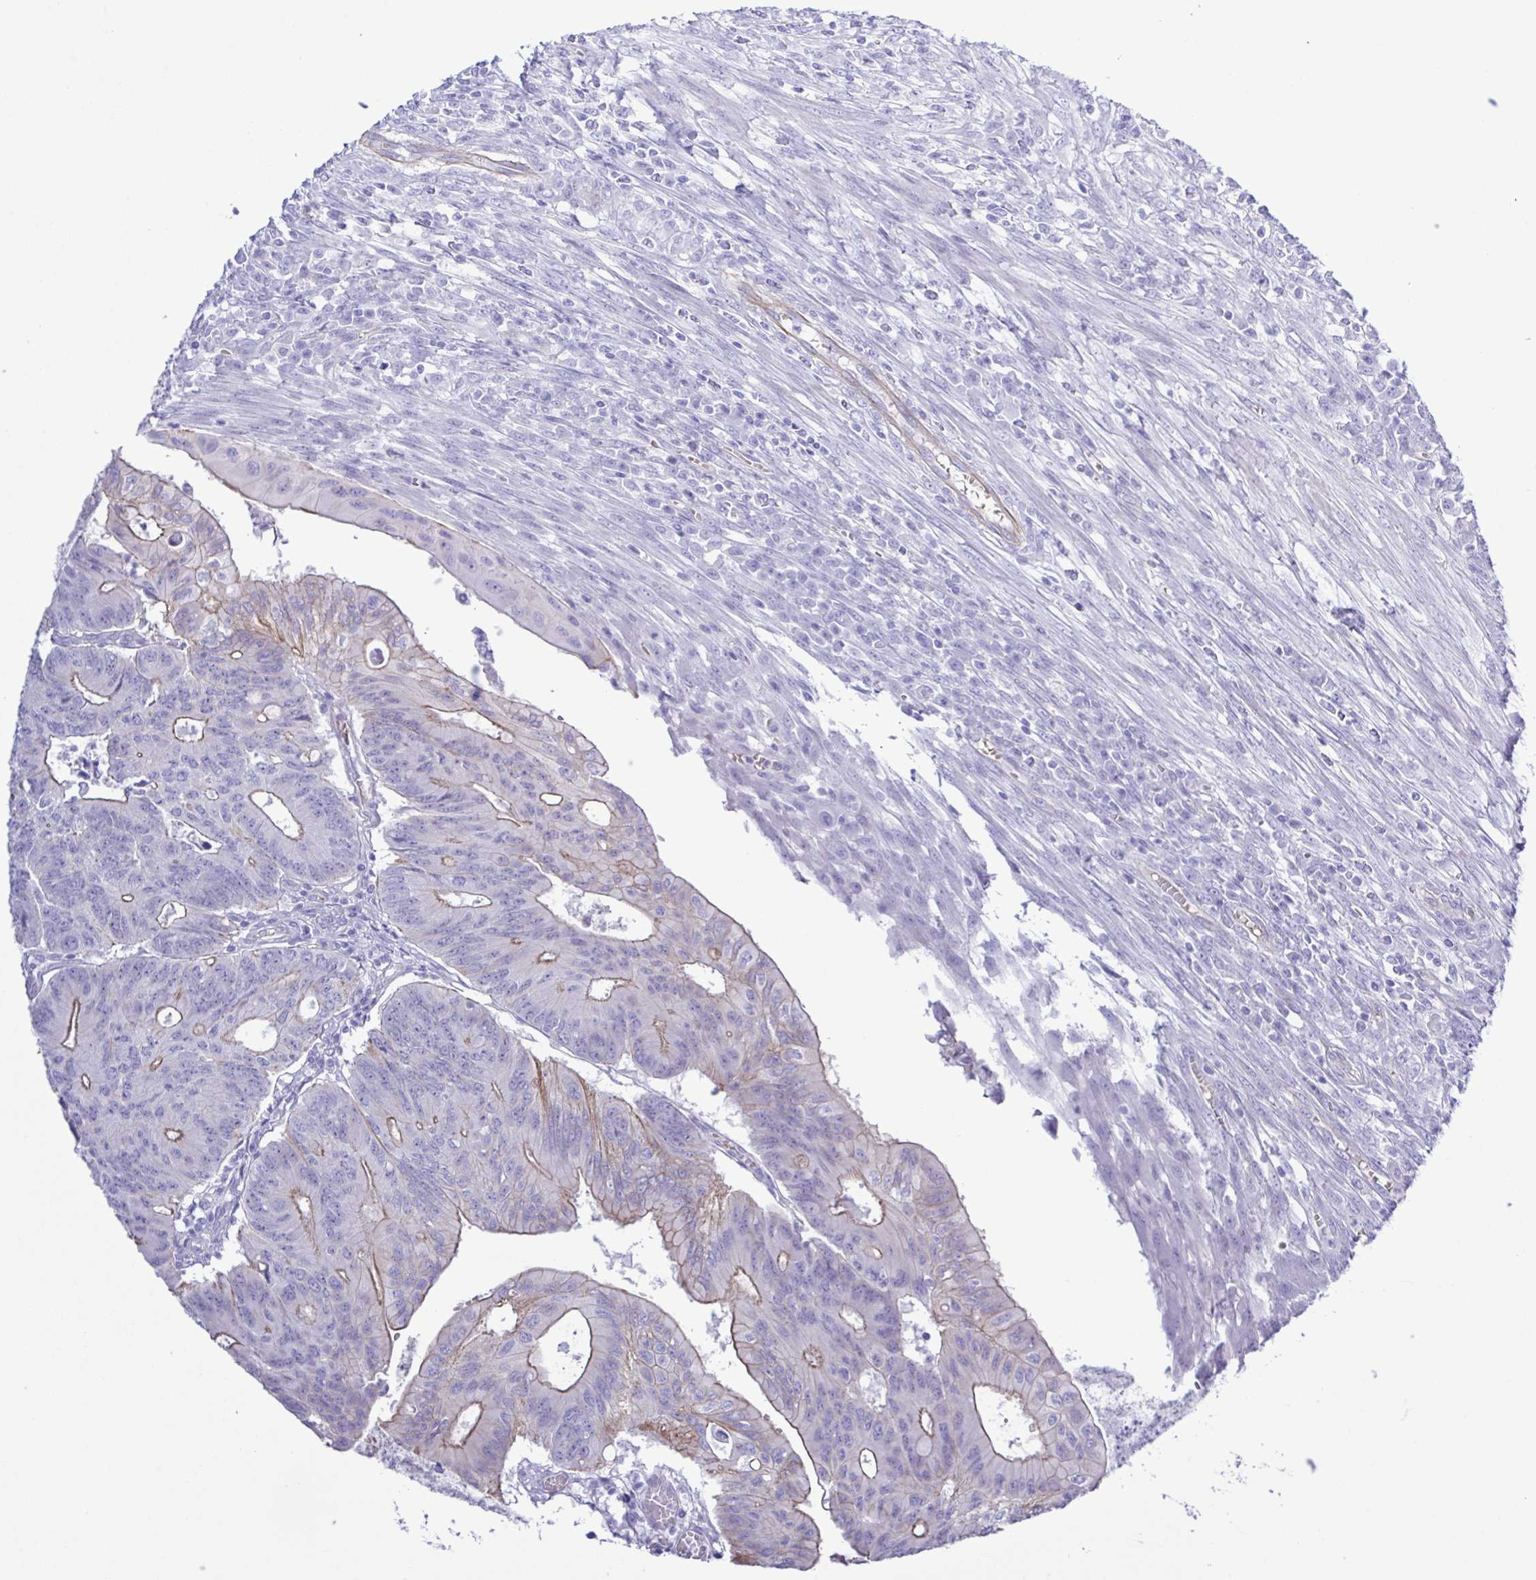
{"staining": {"intensity": "moderate", "quantity": "<25%", "location": "cytoplasmic/membranous"}, "tissue": "colorectal cancer", "cell_type": "Tumor cells", "image_type": "cancer", "snomed": [{"axis": "morphology", "description": "Adenocarcinoma, NOS"}, {"axis": "topography", "description": "Colon"}], "caption": "Colorectal cancer tissue demonstrates moderate cytoplasmic/membranous staining in approximately <25% of tumor cells, visualized by immunohistochemistry. (DAB (3,3'-diaminobenzidine) = brown stain, brightfield microscopy at high magnification).", "gene": "CYP11A1", "patient": {"sex": "male", "age": 65}}